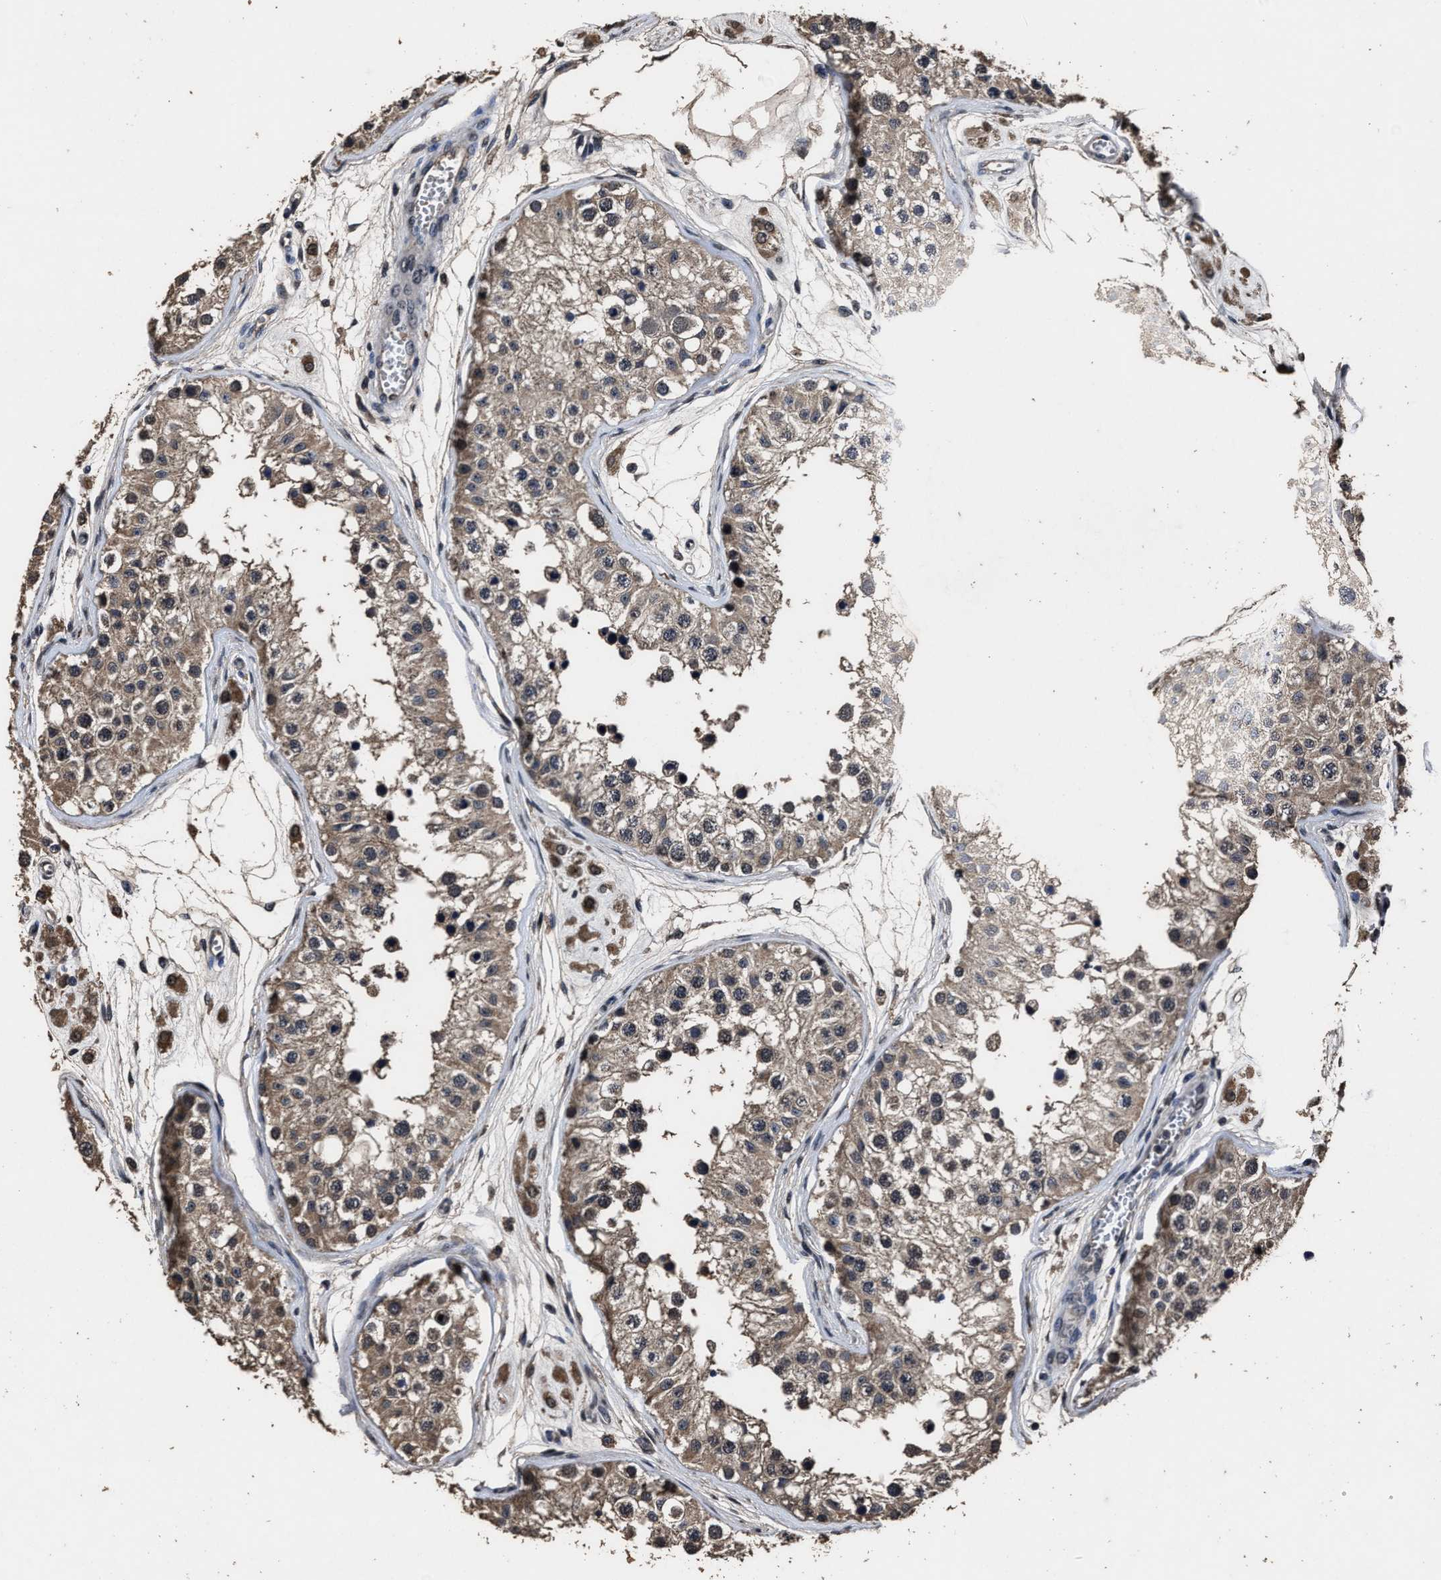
{"staining": {"intensity": "weak", "quantity": ">75%", "location": "cytoplasmic/membranous,nuclear"}, "tissue": "testis", "cell_type": "Cells in seminiferous ducts", "image_type": "normal", "snomed": [{"axis": "morphology", "description": "Normal tissue, NOS"}, {"axis": "morphology", "description": "Adenocarcinoma, metastatic, NOS"}, {"axis": "topography", "description": "Testis"}], "caption": "Benign testis displays weak cytoplasmic/membranous,nuclear expression in about >75% of cells in seminiferous ducts.", "gene": "RSBN1L", "patient": {"sex": "male", "age": 26}}